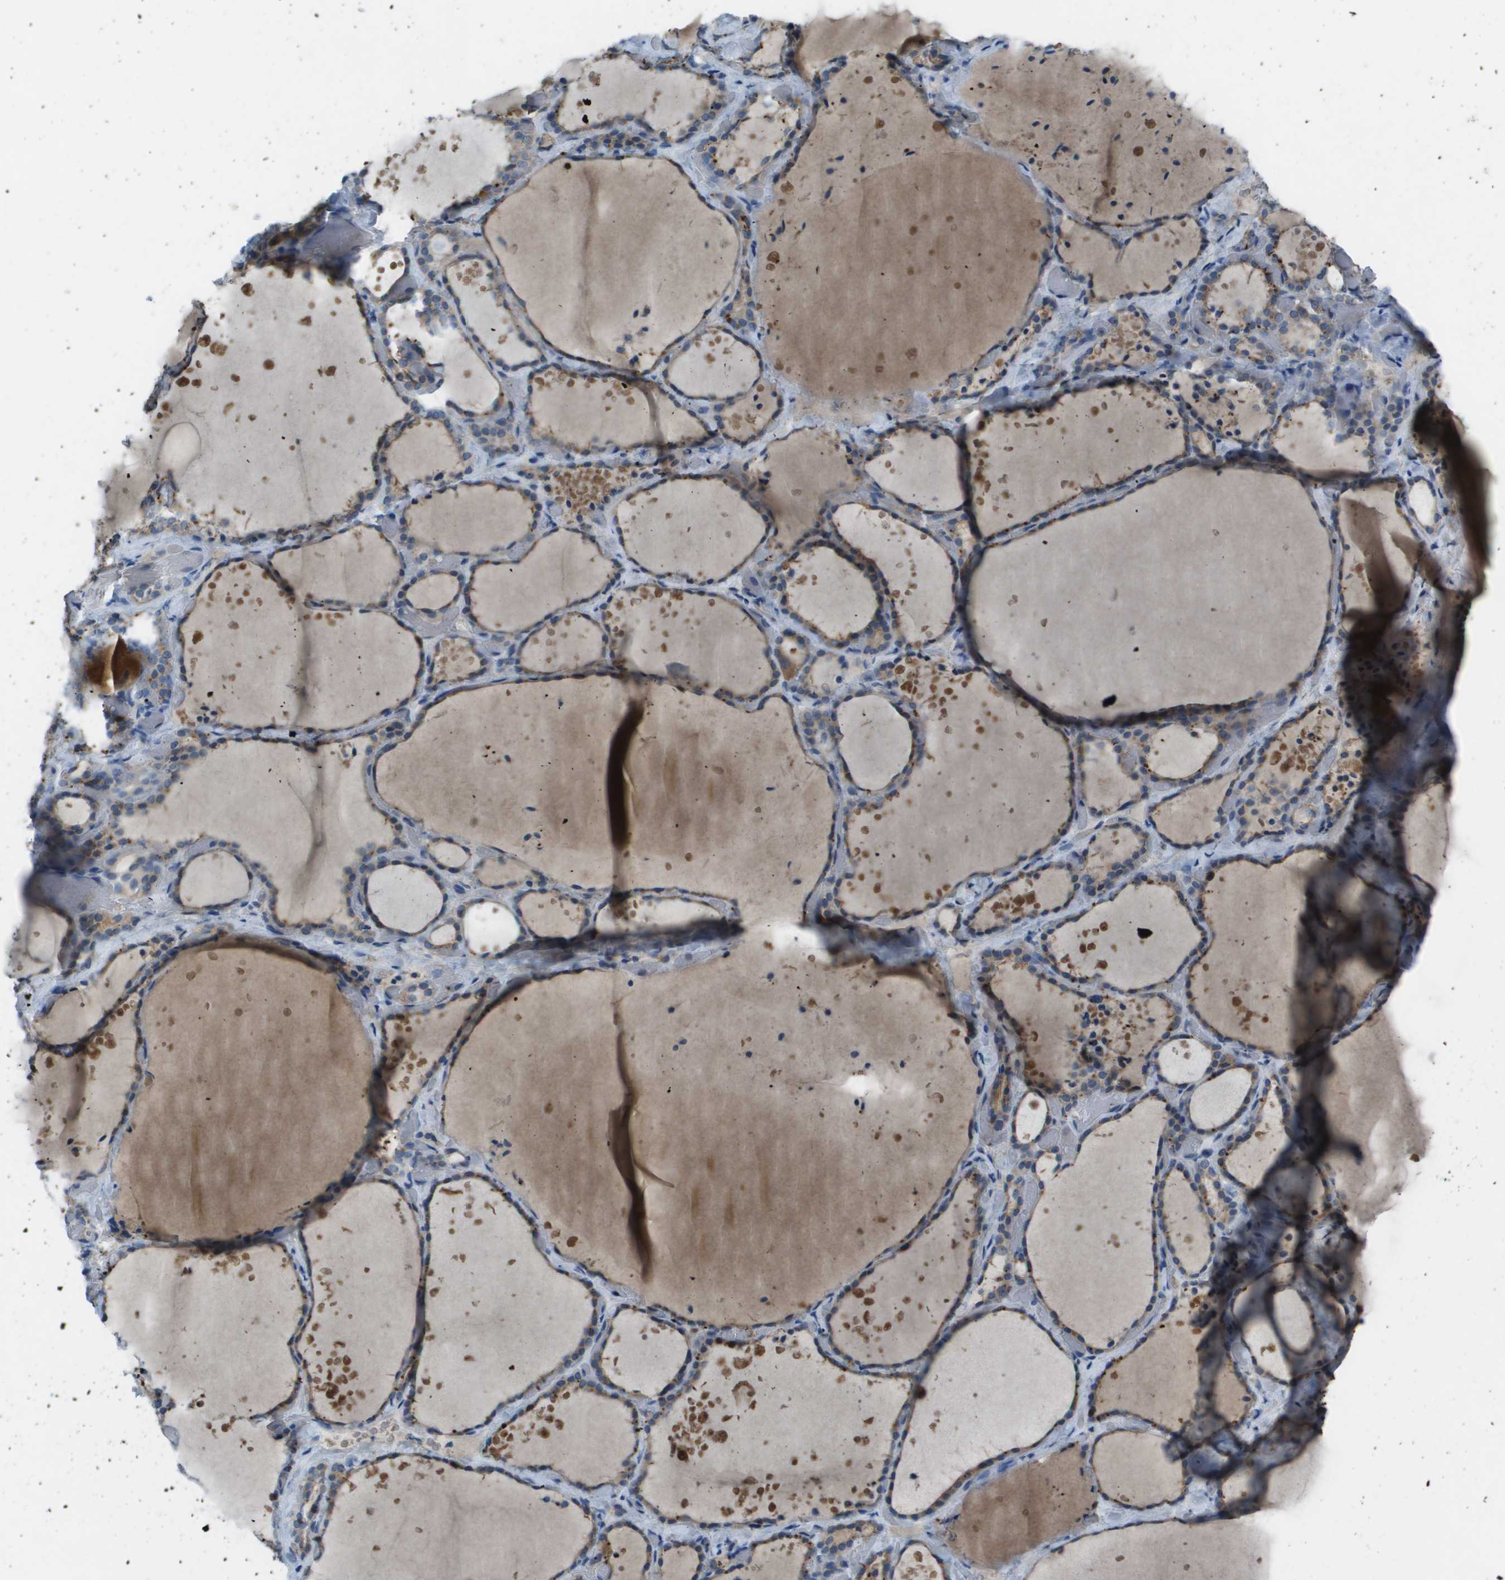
{"staining": {"intensity": "weak", "quantity": "25%-75%", "location": "cytoplasmic/membranous"}, "tissue": "thyroid gland", "cell_type": "Glandular cells", "image_type": "normal", "snomed": [{"axis": "morphology", "description": "Normal tissue, NOS"}, {"axis": "topography", "description": "Thyroid gland"}], "caption": "Thyroid gland was stained to show a protein in brown. There is low levels of weak cytoplasmic/membranous positivity in approximately 25%-75% of glandular cells. The protein of interest is shown in brown color, while the nuclei are stained blue.", "gene": "CAMK4", "patient": {"sex": "female", "age": 44}}